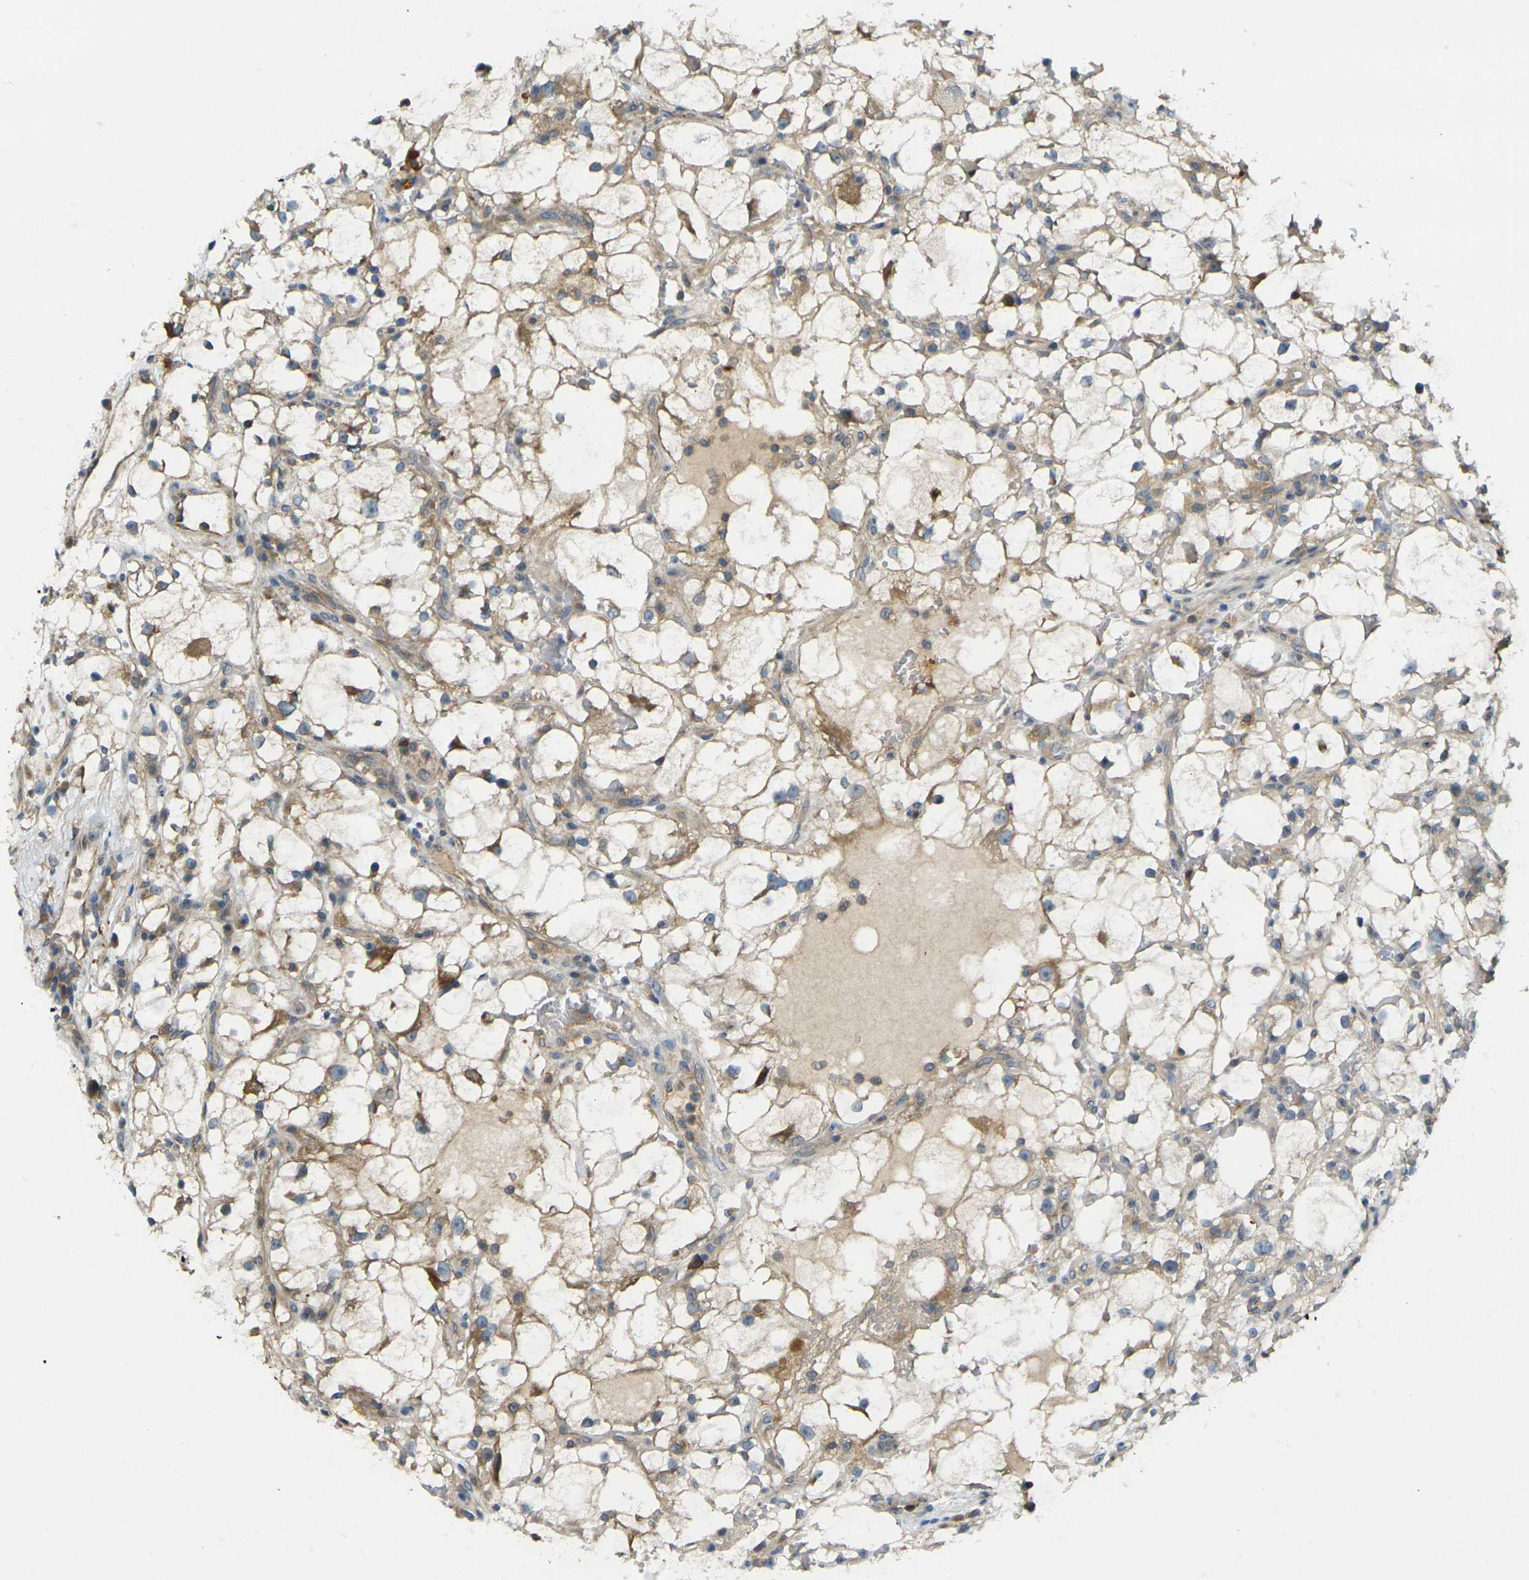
{"staining": {"intensity": "moderate", "quantity": ">75%", "location": "cytoplasmic/membranous"}, "tissue": "renal cancer", "cell_type": "Tumor cells", "image_type": "cancer", "snomed": [{"axis": "morphology", "description": "Adenocarcinoma, NOS"}, {"axis": "topography", "description": "Kidney"}], "caption": "Approximately >75% of tumor cells in adenocarcinoma (renal) demonstrate moderate cytoplasmic/membranous protein staining as visualized by brown immunohistochemical staining.", "gene": "FZD1", "patient": {"sex": "female", "age": 60}}